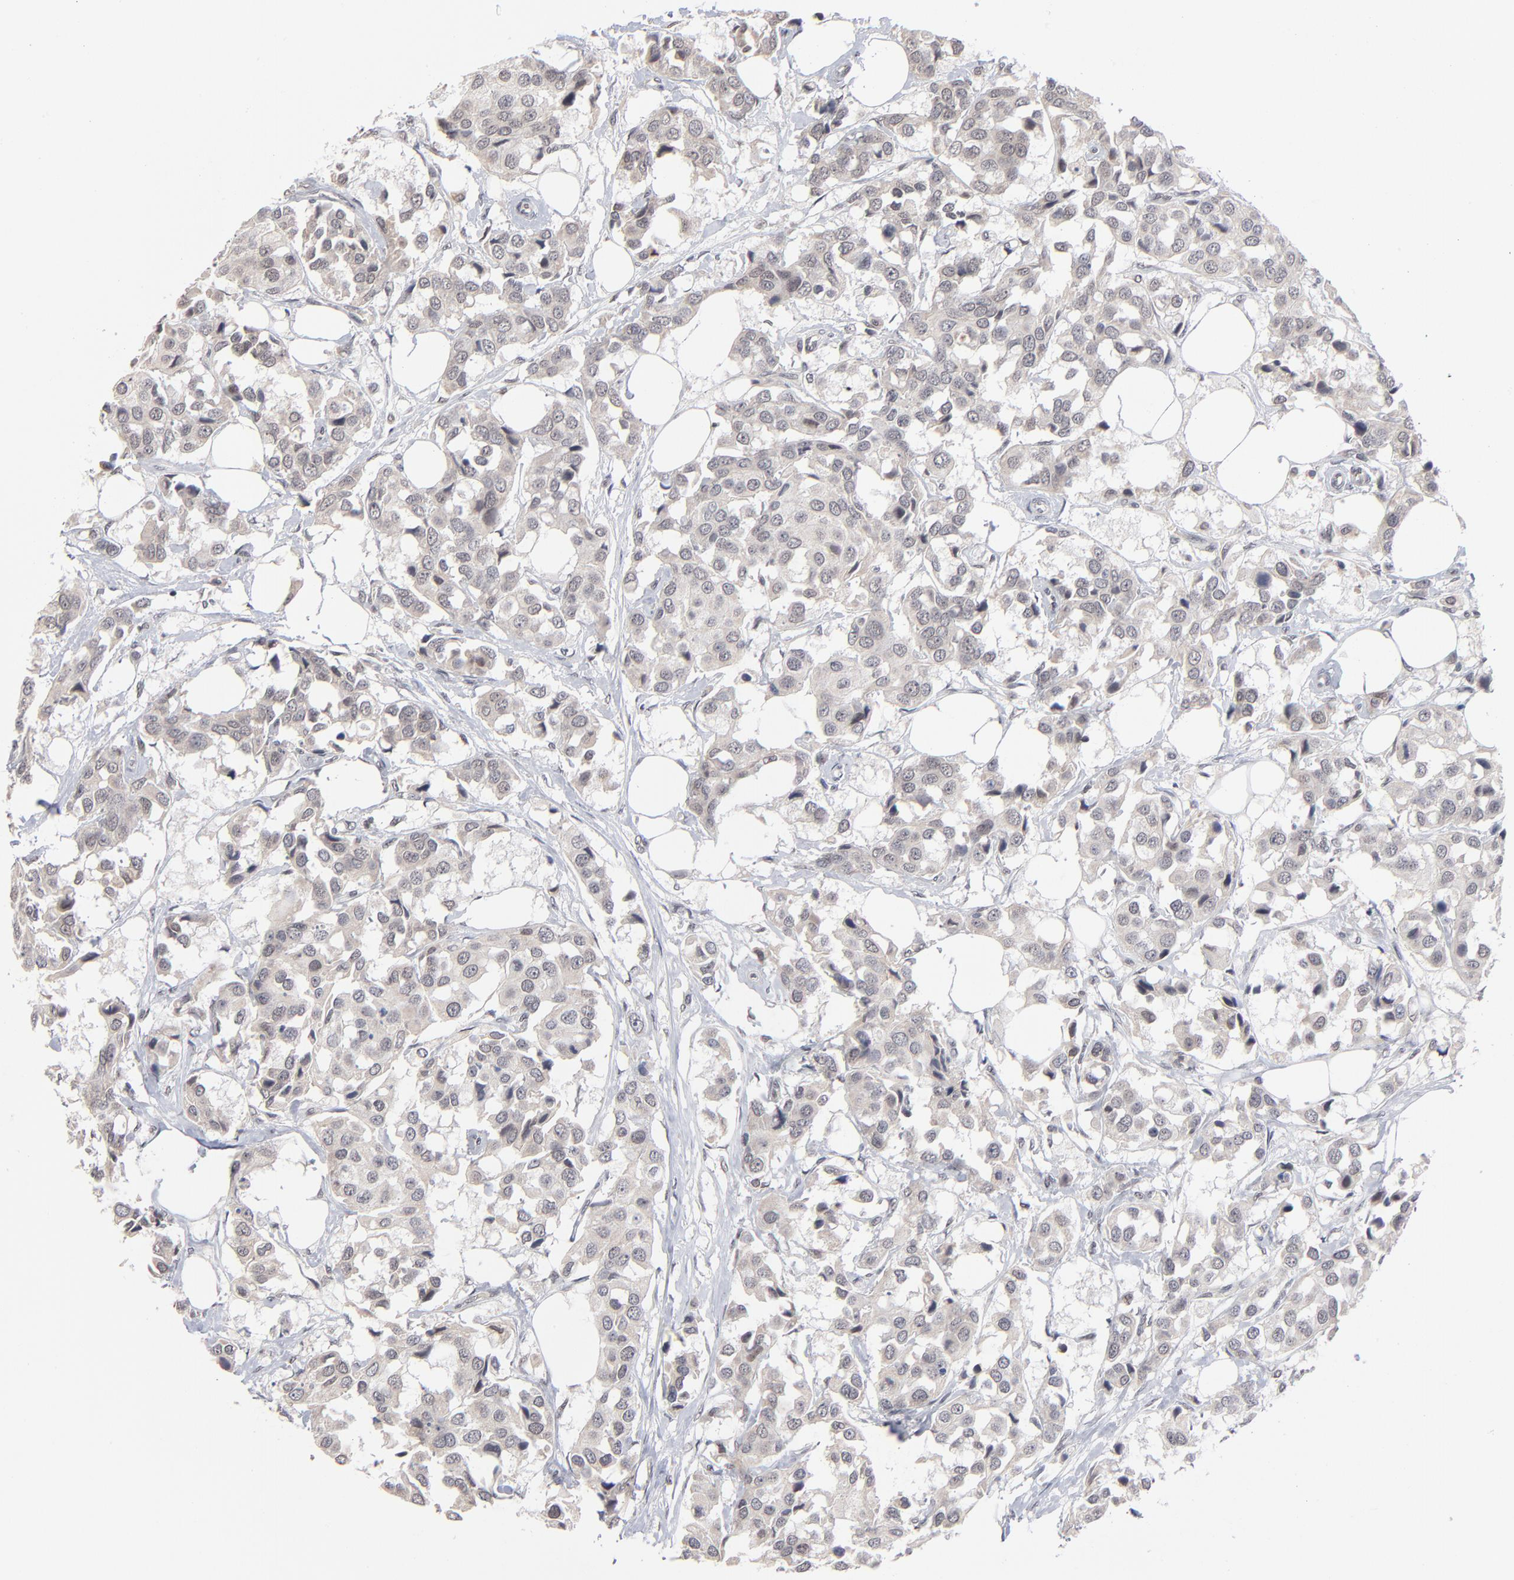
{"staining": {"intensity": "negative", "quantity": "none", "location": "none"}, "tissue": "breast cancer", "cell_type": "Tumor cells", "image_type": "cancer", "snomed": [{"axis": "morphology", "description": "Duct carcinoma"}, {"axis": "topography", "description": "Breast"}], "caption": "The photomicrograph displays no staining of tumor cells in breast intraductal carcinoma.", "gene": "MBIP", "patient": {"sex": "female", "age": 80}}